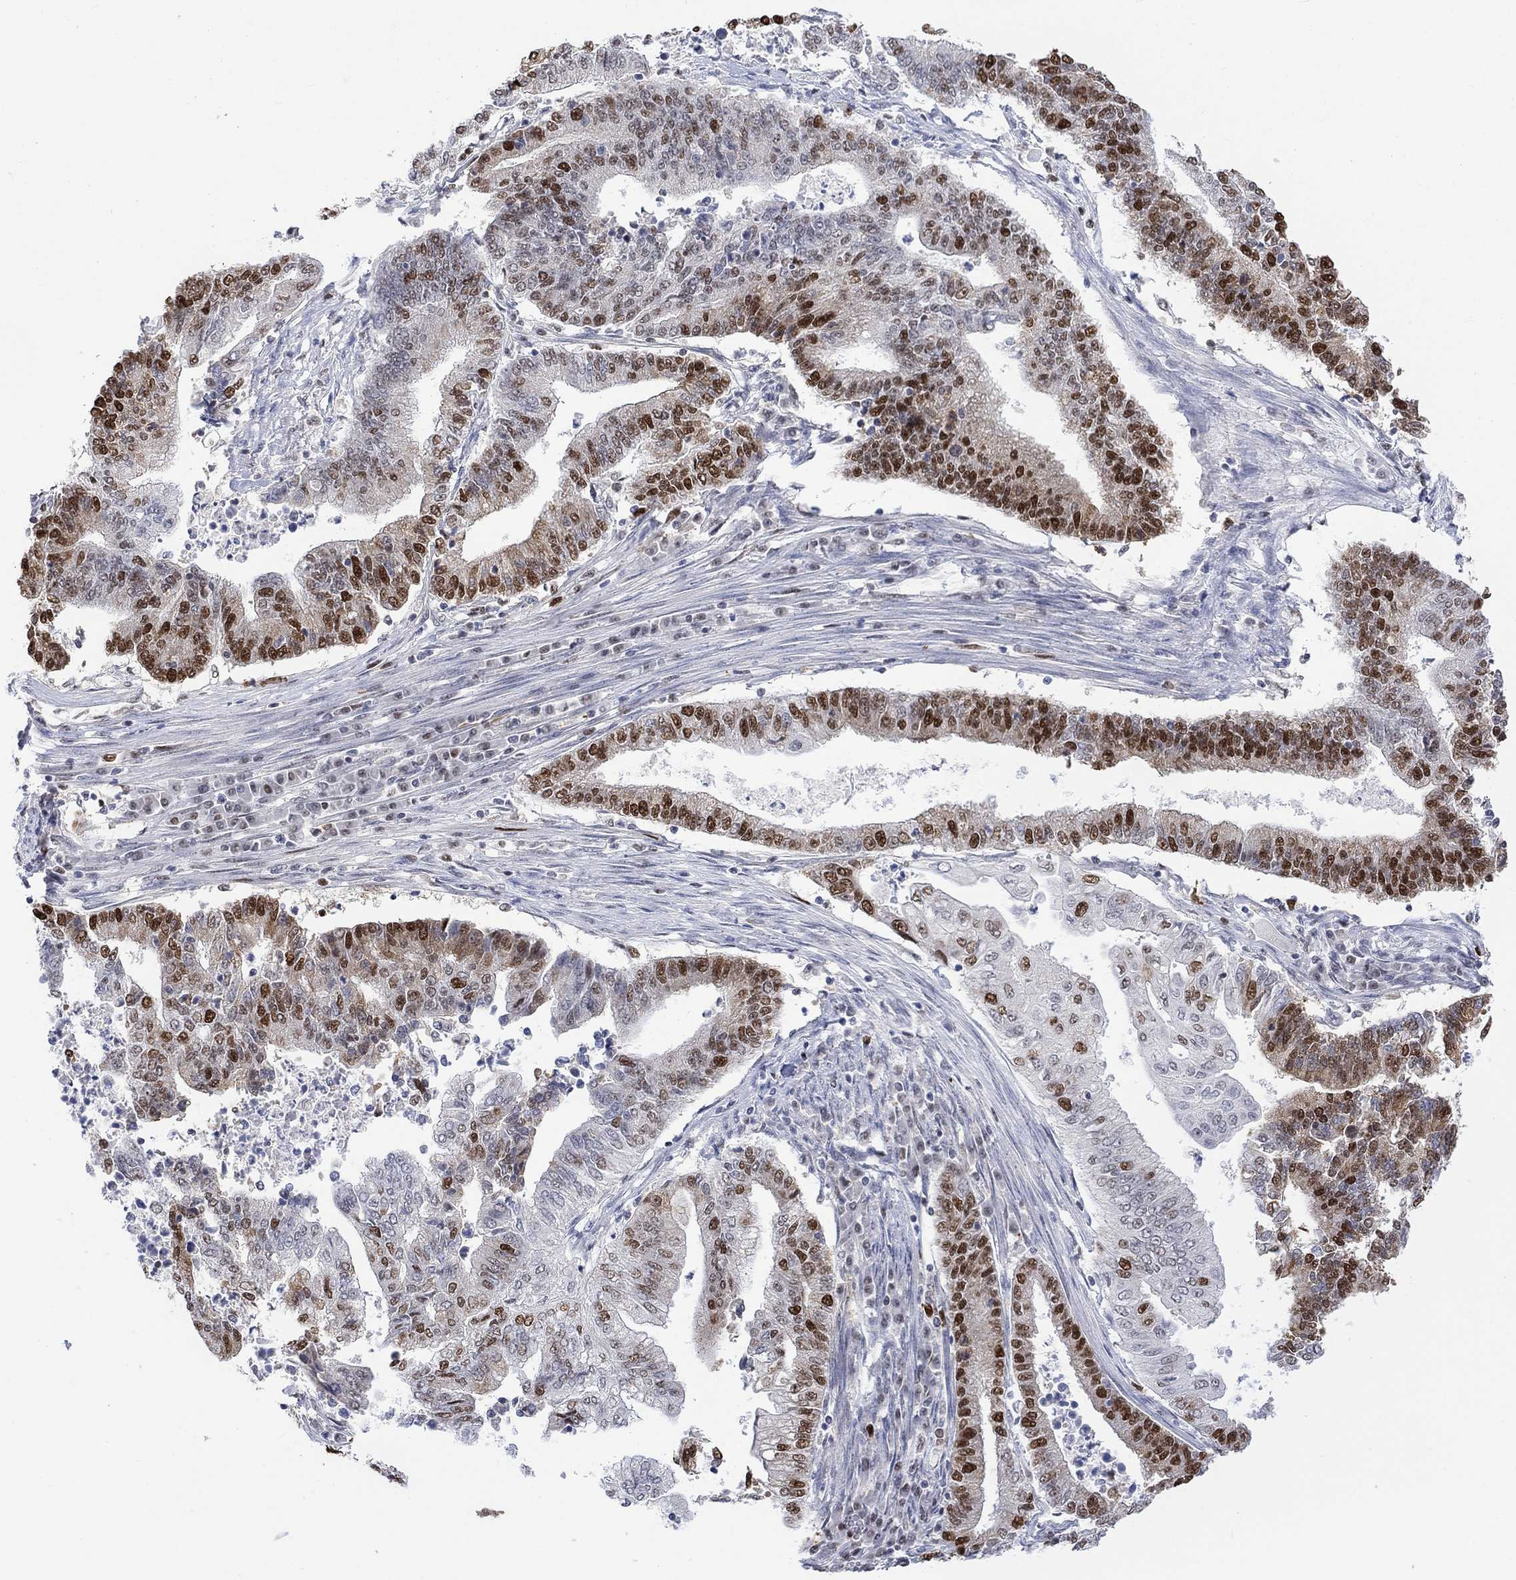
{"staining": {"intensity": "strong", "quantity": "25%-75%", "location": "nuclear"}, "tissue": "endometrial cancer", "cell_type": "Tumor cells", "image_type": "cancer", "snomed": [{"axis": "morphology", "description": "Adenocarcinoma, NOS"}, {"axis": "topography", "description": "Uterus"}, {"axis": "topography", "description": "Endometrium"}], "caption": "An image showing strong nuclear staining in approximately 25%-75% of tumor cells in endometrial cancer (adenocarcinoma), as visualized by brown immunohistochemical staining.", "gene": "RAD54L2", "patient": {"sex": "female", "age": 54}}